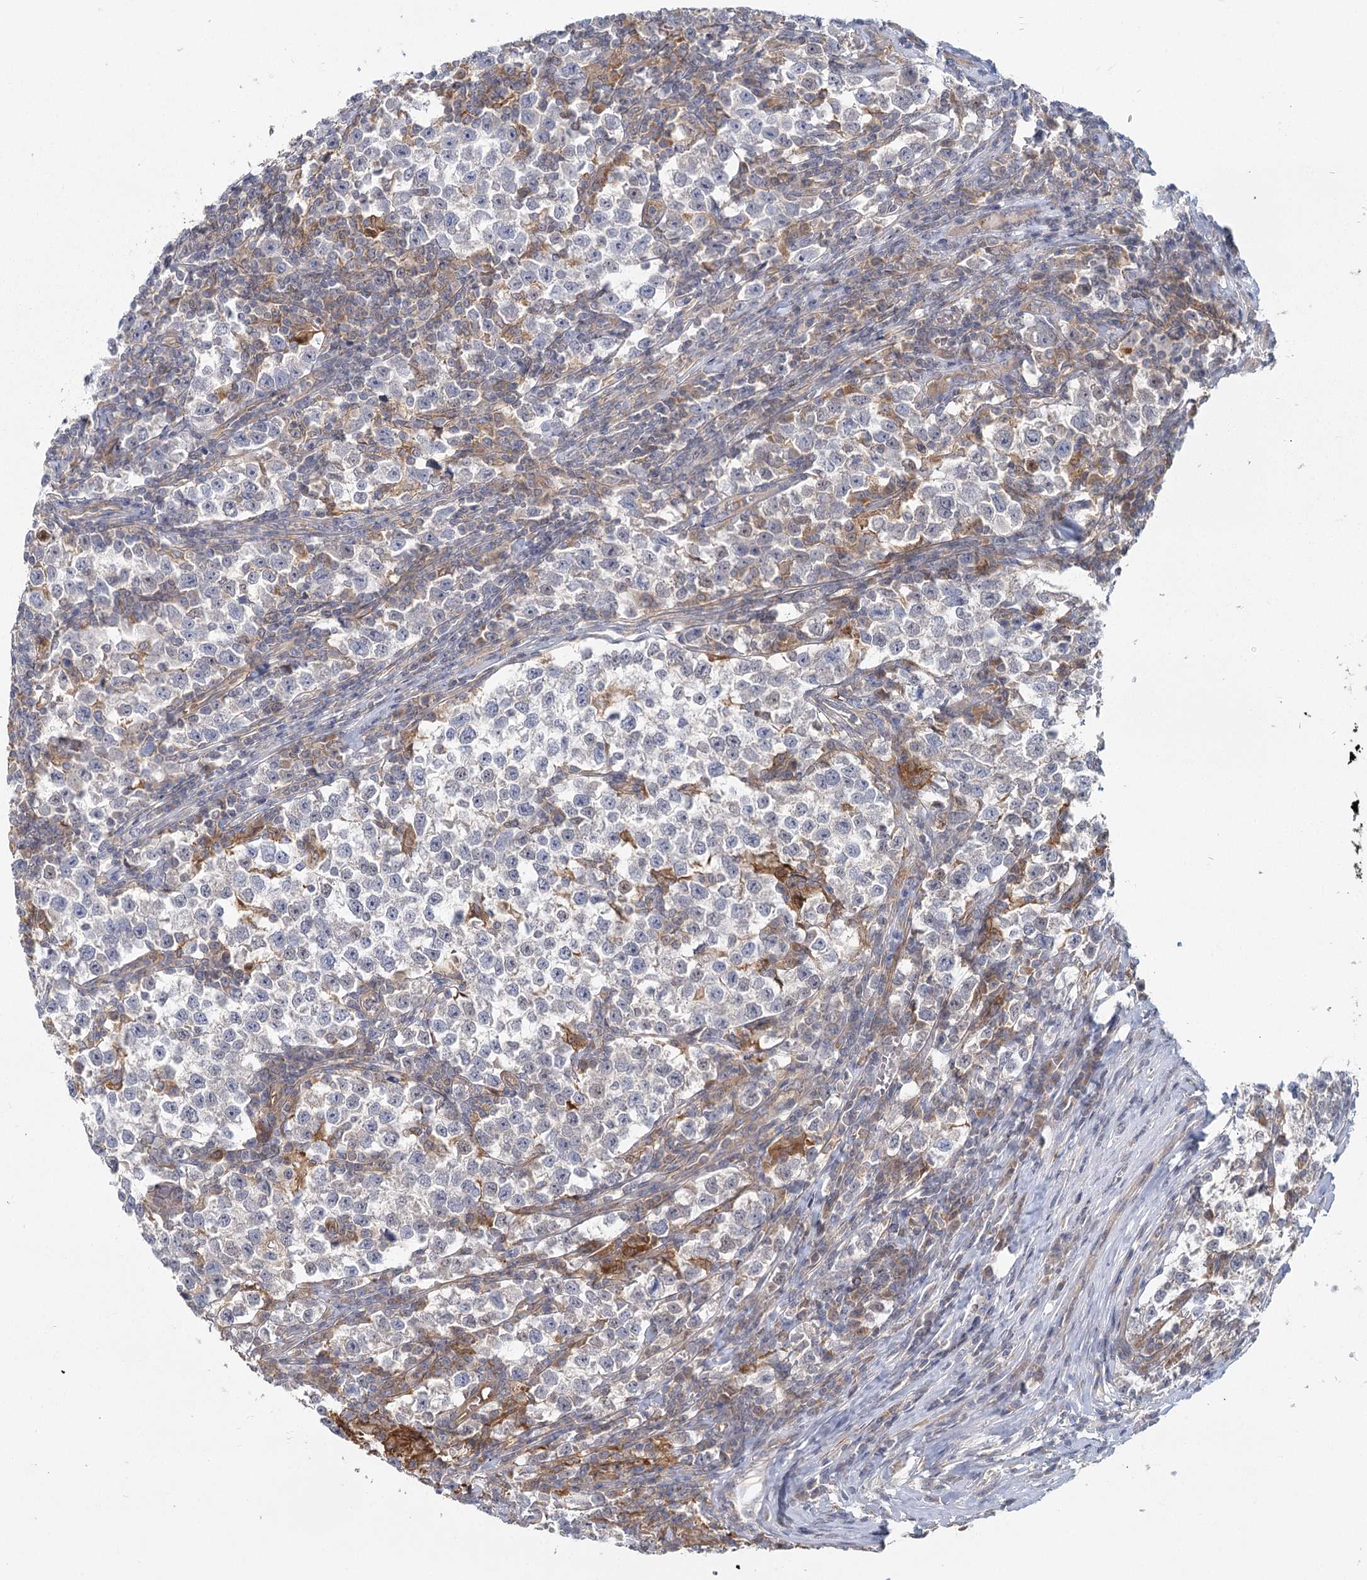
{"staining": {"intensity": "negative", "quantity": "none", "location": "none"}, "tissue": "testis cancer", "cell_type": "Tumor cells", "image_type": "cancer", "snomed": [{"axis": "morphology", "description": "Normal tissue, NOS"}, {"axis": "morphology", "description": "Seminoma, NOS"}, {"axis": "topography", "description": "Testis"}], "caption": "High magnification brightfield microscopy of testis seminoma stained with DAB (brown) and counterstained with hematoxylin (blue): tumor cells show no significant expression. (Brightfield microscopy of DAB immunohistochemistry at high magnification).", "gene": "USP11", "patient": {"sex": "male", "age": 43}}